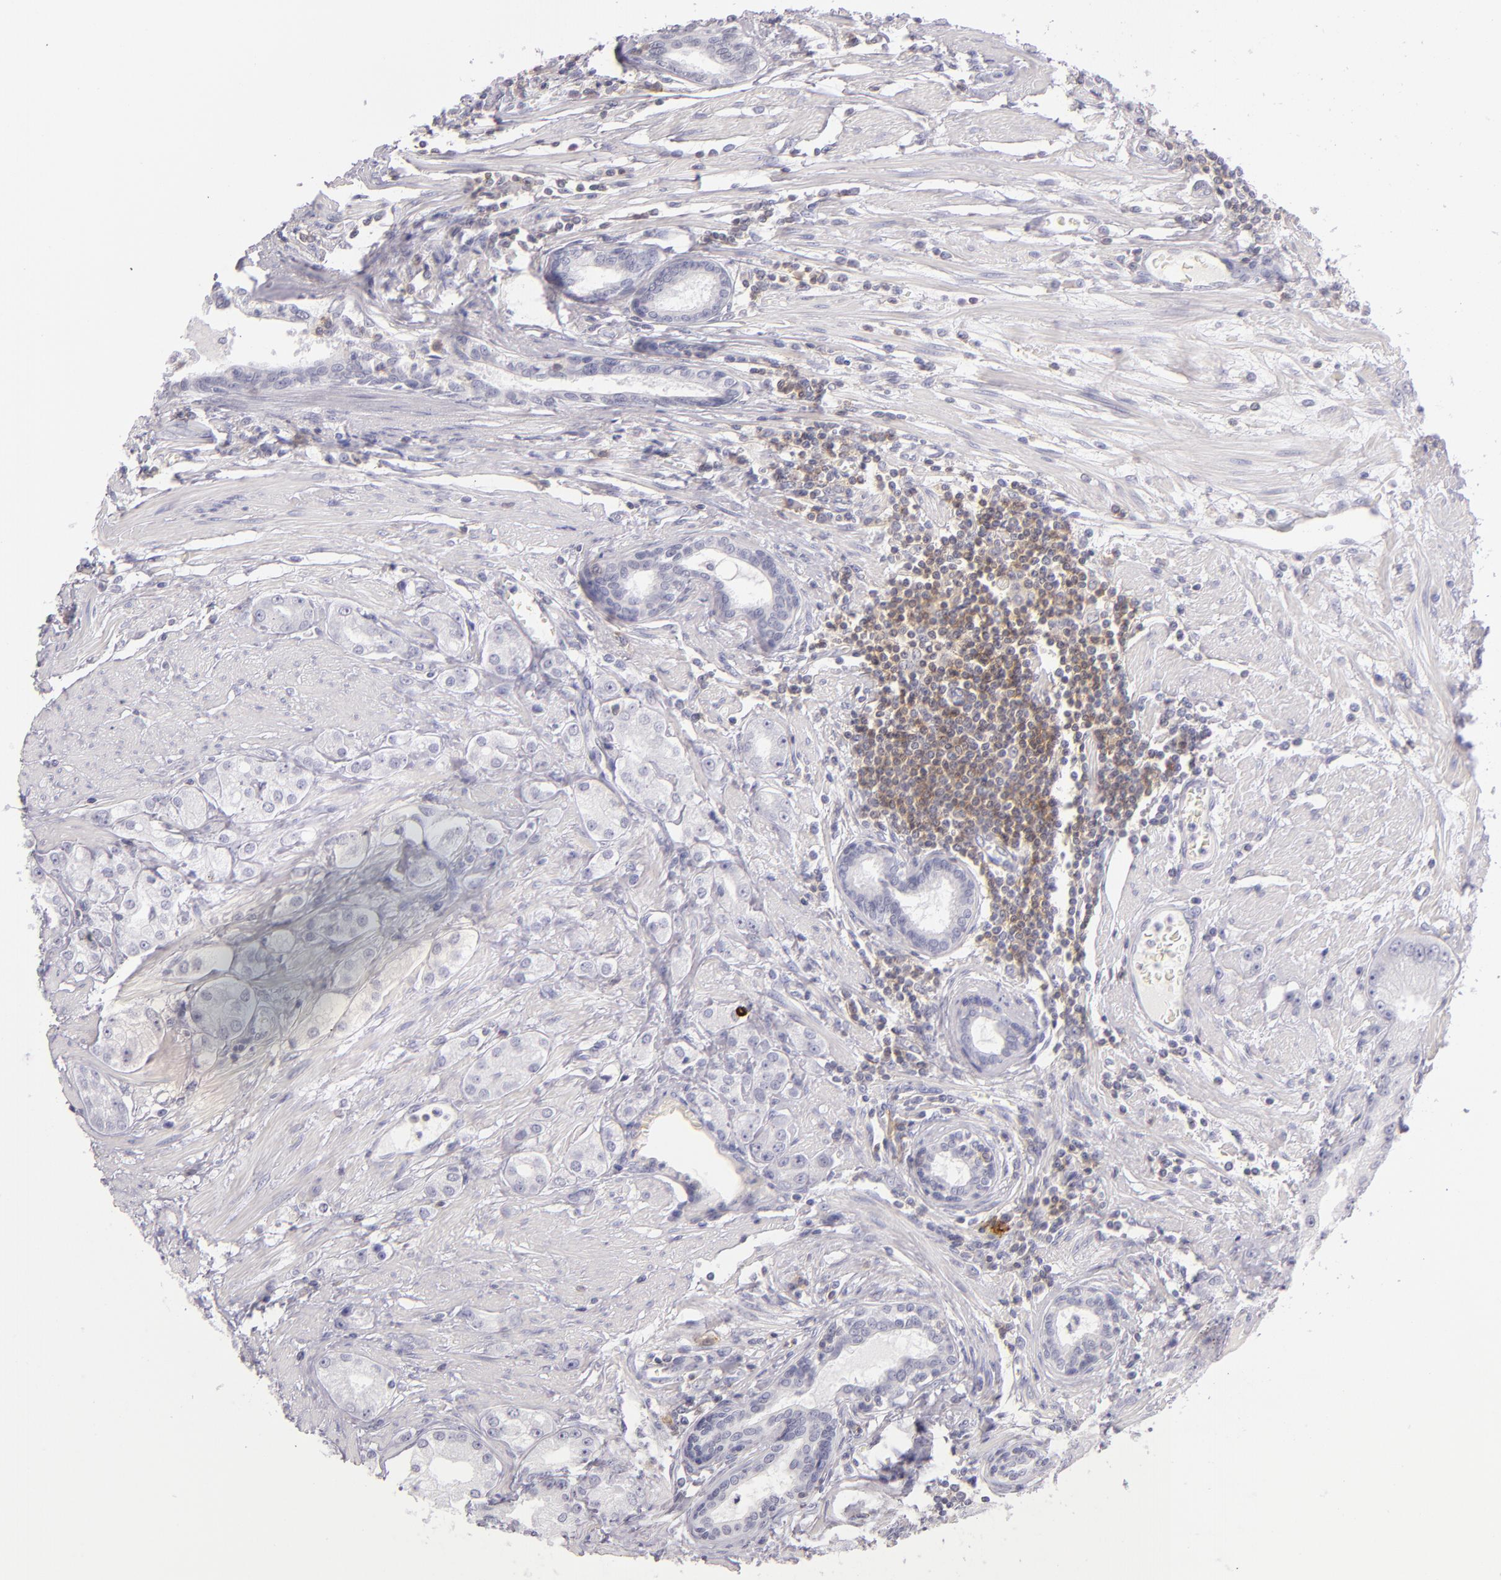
{"staining": {"intensity": "negative", "quantity": "none", "location": "none"}, "tissue": "prostate cancer", "cell_type": "Tumor cells", "image_type": "cancer", "snomed": [{"axis": "morphology", "description": "Adenocarcinoma, Medium grade"}, {"axis": "topography", "description": "Prostate"}], "caption": "IHC image of neoplastic tissue: prostate adenocarcinoma (medium-grade) stained with DAB (3,3'-diaminobenzidine) displays no significant protein expression in tumor cells.", "gene": "CD48", "patient": {"sex": "male", "age": 72}}